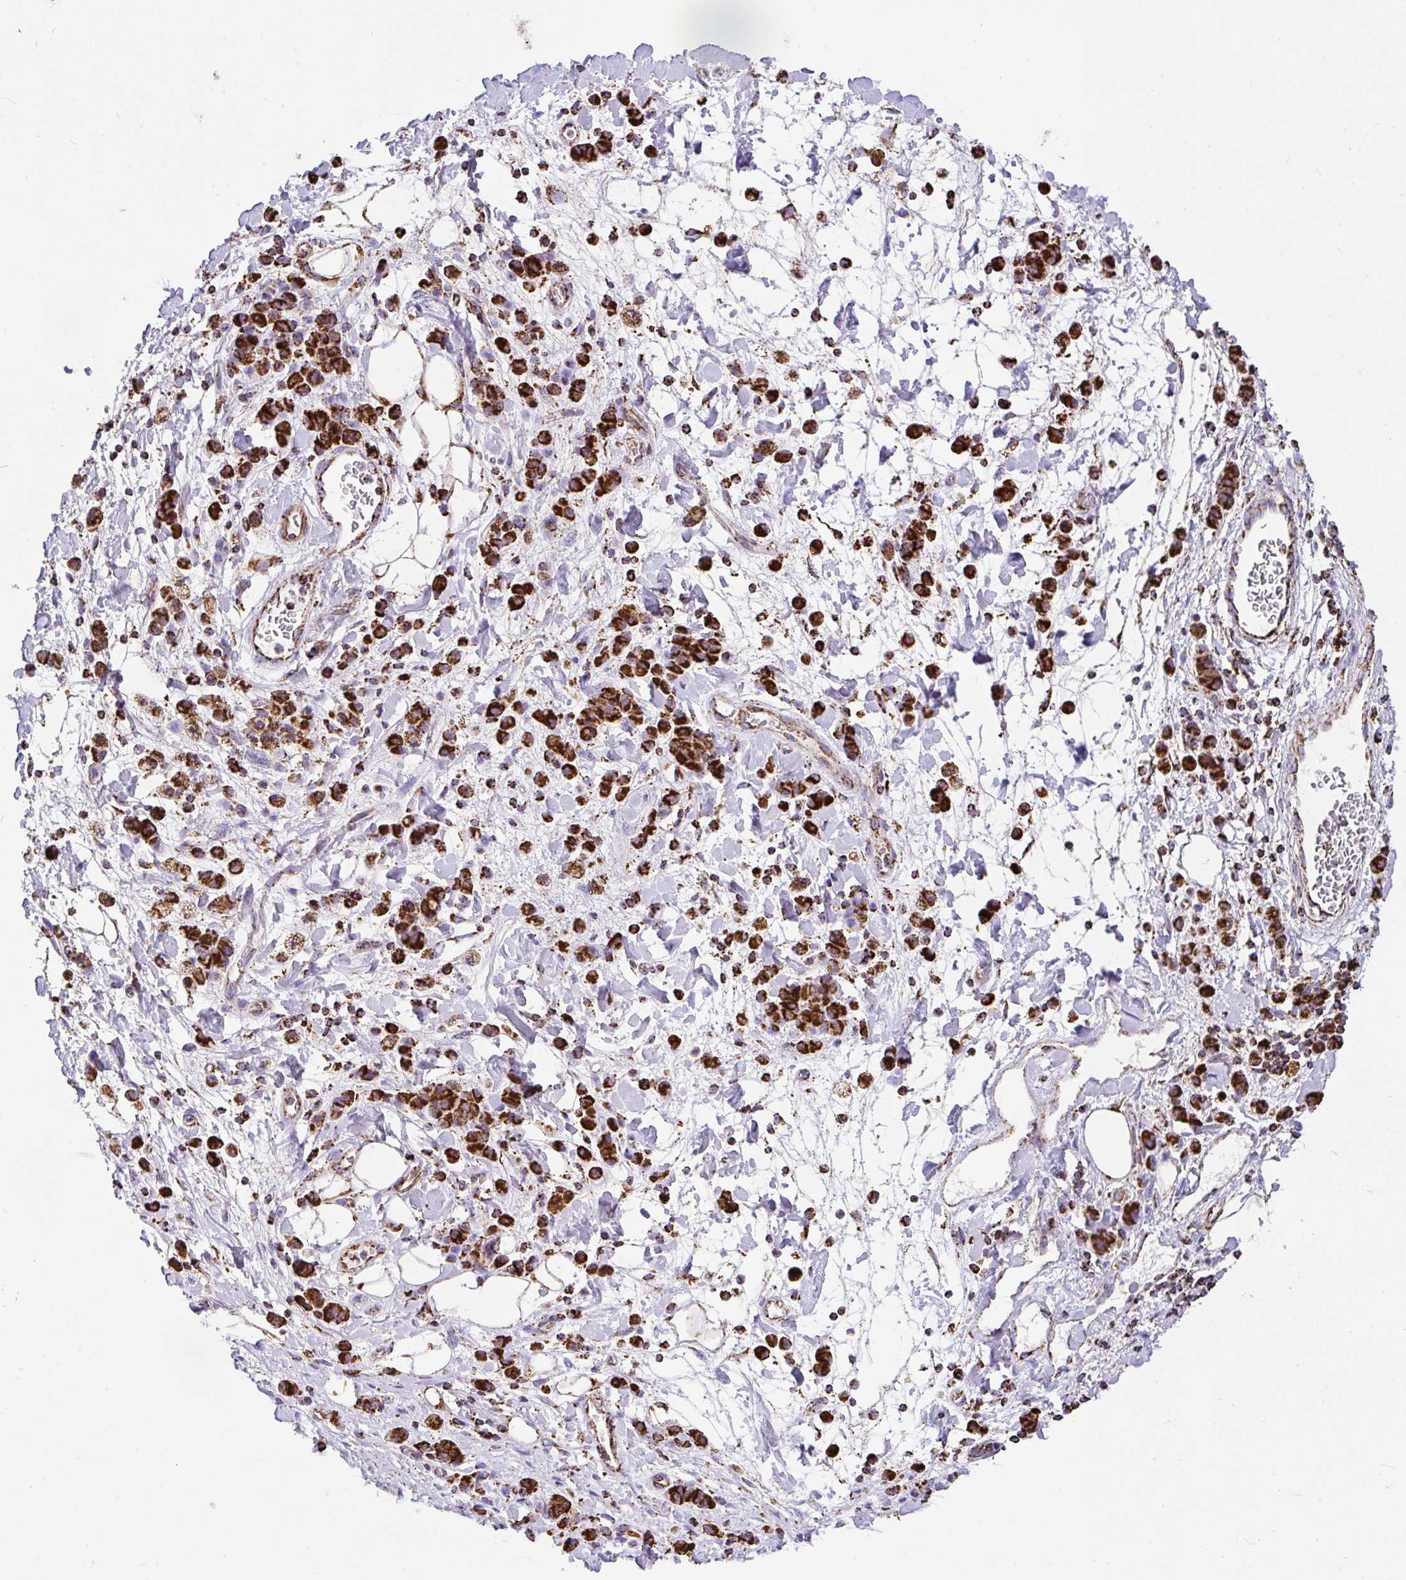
{"staining": {"intensity": "strong", "quantity": ">75%", "location": "cytoplasmic/membranous"}, "tissue": "stomach cancer", "cell_type": "Tumor cells", "image_type": "cancer", "snomed": [{"axis": "morphology", "description": "Adenocarcinoma, NOS"}, {"axis": "topography", "description": "Stomach"}], "caption": "Brown immunohistochemical staining in human stomach cancer (adenocarcinoma) displays strong cytoplasmic/membranous expression in approximately >75% of tumor cells.", "gene": "ANKRD33B", "patient": {"sex": "male", "age": 77}}